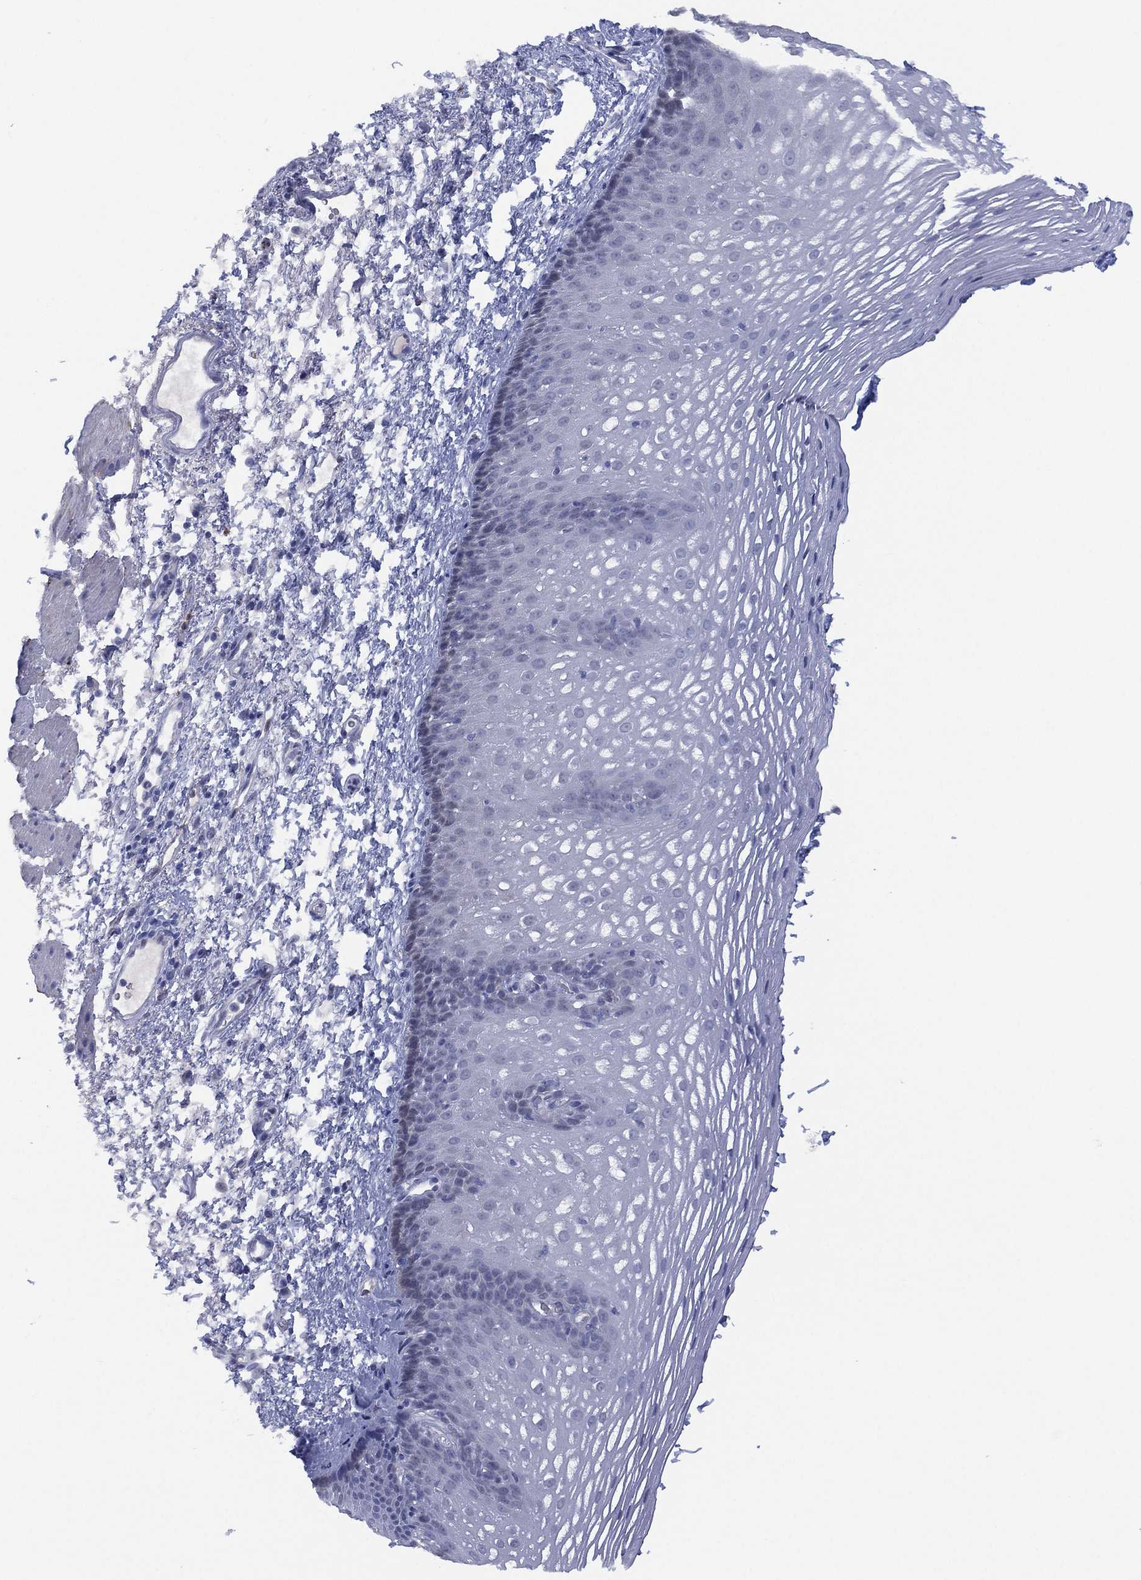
{"staining": {"intensity": "negative", "quantity": "none", "location": "none"}, "tissue": "esophagus", "cell_type": "Squamous epithelial cells", "image_type": "normal", "snomed": [{"axis": "morphology", "description": "Normal tissue, NOS"}, {"axis": "topography", "description": "Esophagus"}], "caption": "There is no significant expression in squamous epithelial cells of esophagus. (DAB (3,3'-diaminobenzidine) IHC visualized using brightfield microscopy, high magnification).", "gene": "DDAH1", "patient": {"sex": "male", "age": 76}}